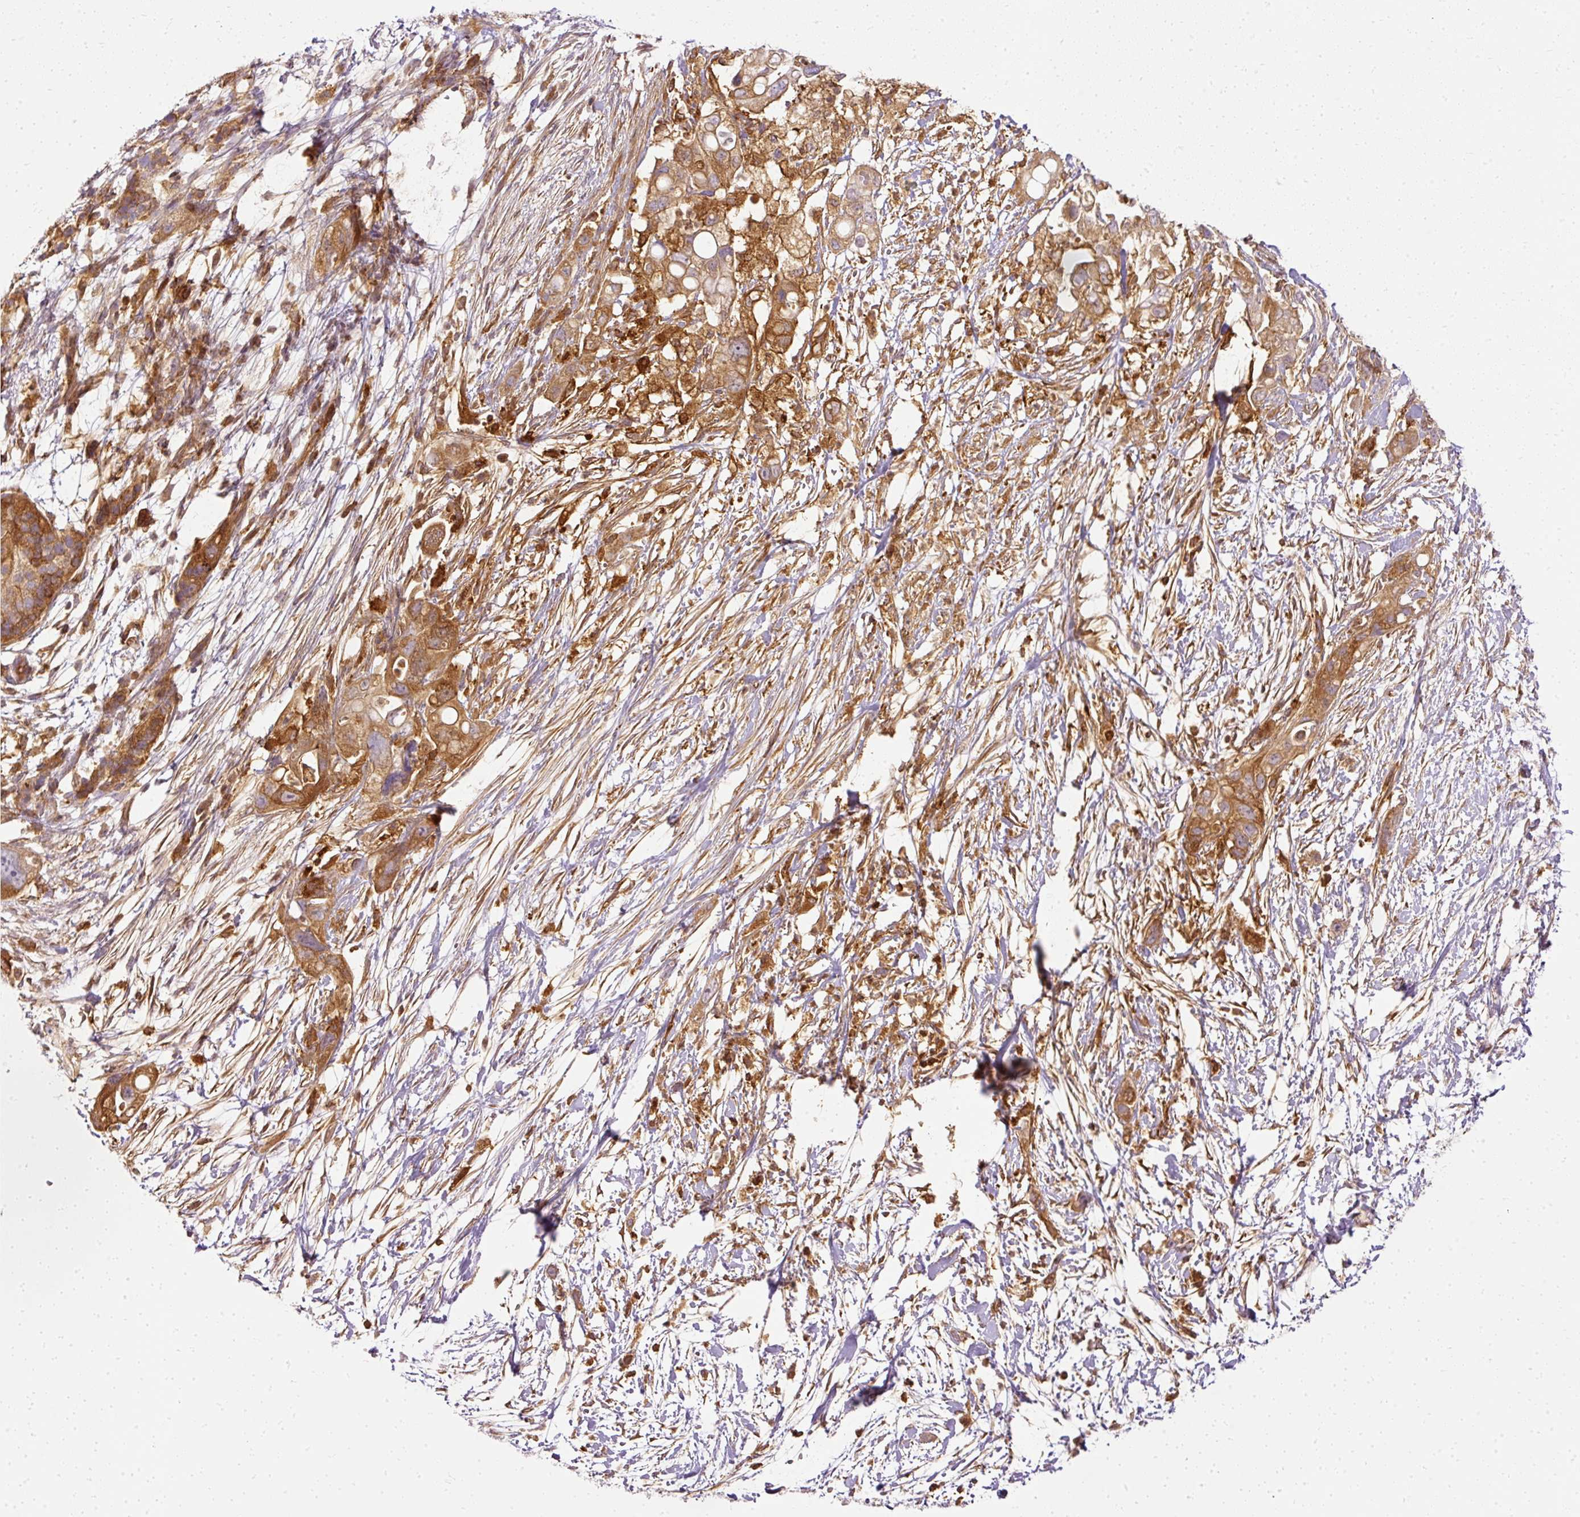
{"staining": {"intensity": "strong", "quantity": ">75%", "location": "cytoplasmic/membranous"}, "tissue": "pancreatic cancer", "cell_type": "Tumor cells", "image_type": "cancer", "snomed": [{"axis": "morphology", "description": "Adenocarcinoma, NOS"}, {"axis": "topography", "description": "Pancreas"}], "caption": "Protein staining shows strong cytoplasmic/membranous expression in about >75% of tumor cells in pancreatic cancer (adenocarcinoma).", "gene": "ARMH3", "patient": {"sex": "female", "age": 72}}